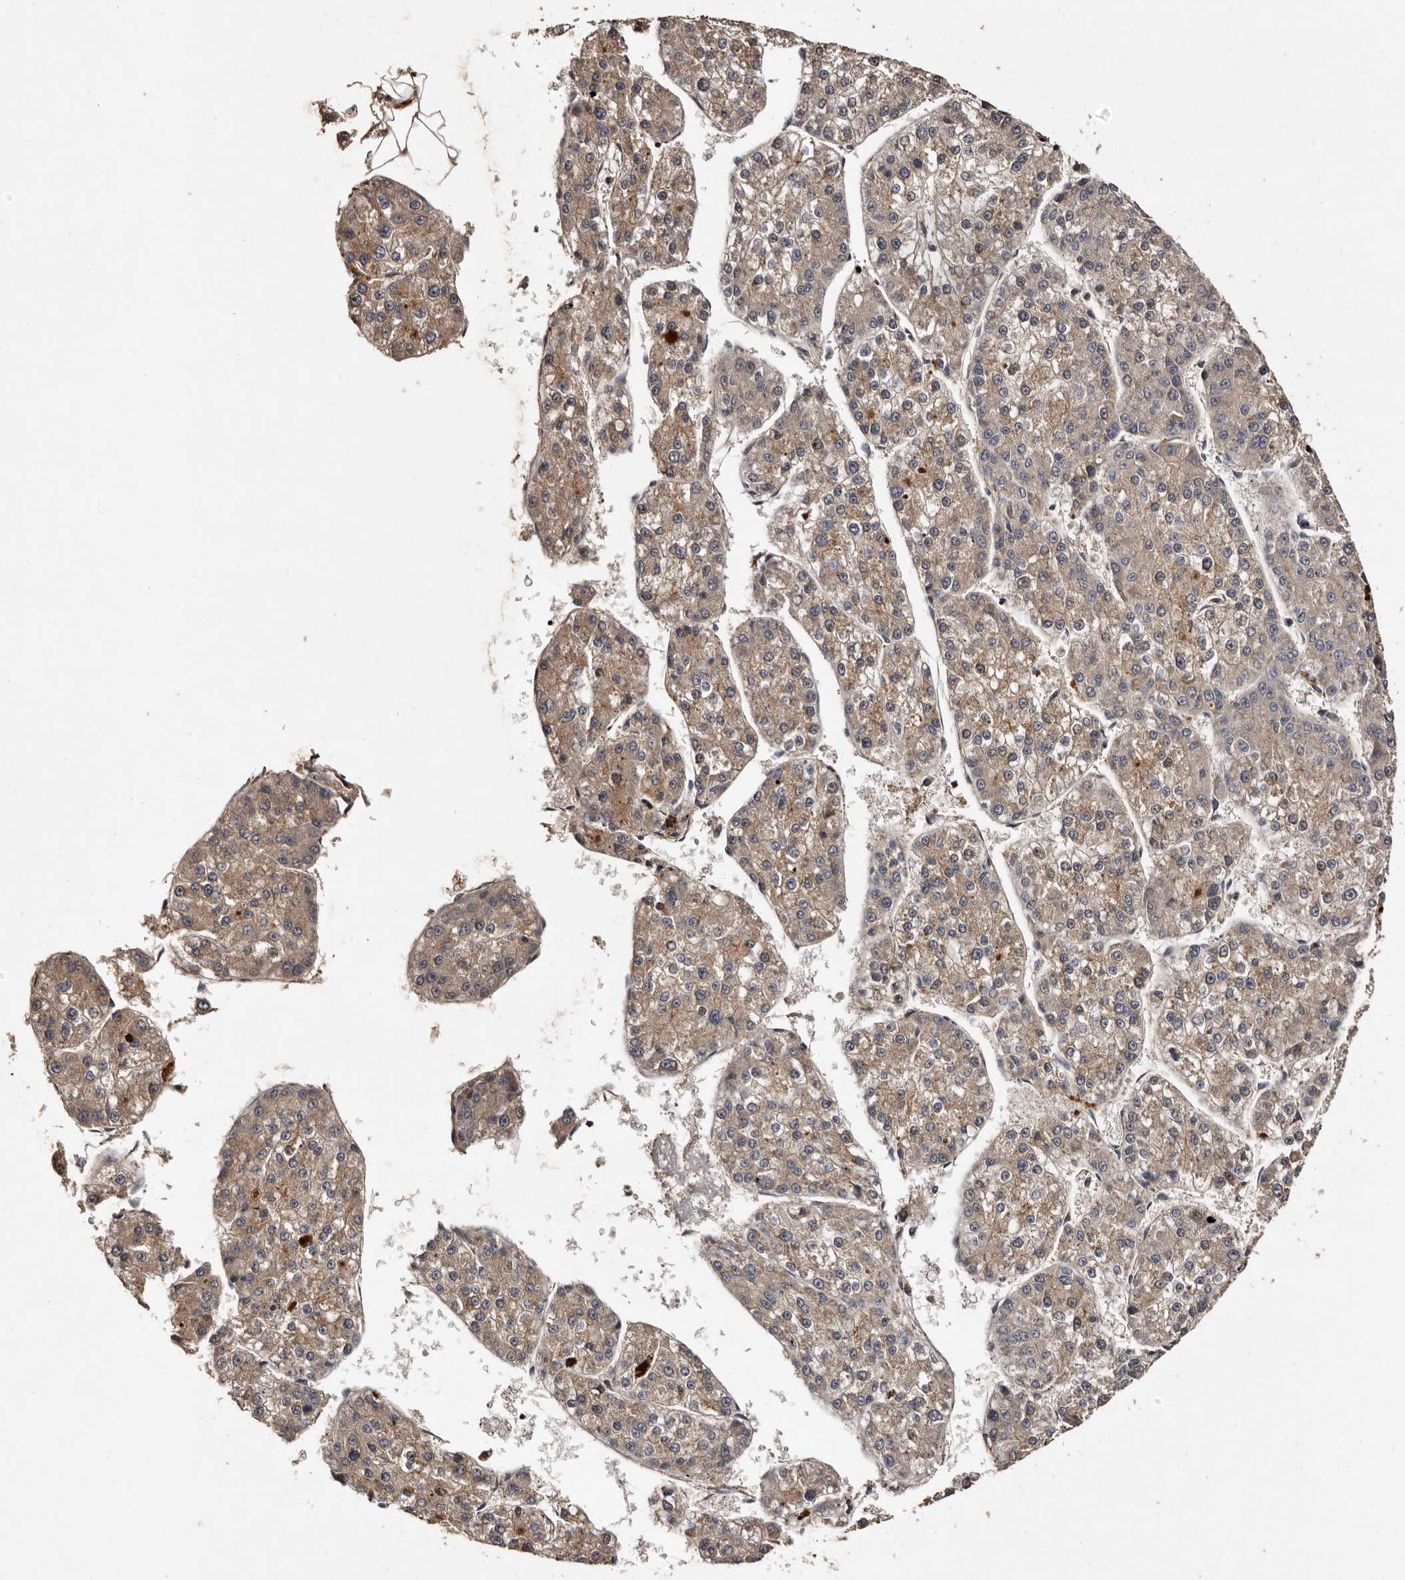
{"staining": {"intensity": "weak", "quantity": ">75%", "location": "cytoplasmic/membranous"}, "tissue": "liver cancer", "cell_type": "Tumor cells", "image_type": "cancer", "snomed": [{"axis": "morphology", "description": "Carcinoma, Hepatocellular, NOS"}, {"axis": "topography", "description": "Liver"}], "caption": "Liver cancer stained with a protein marker demonstrates weak staining in tumor cells.", "gene": "PRKD3", "patient": {"sex": "female", "age": 73}}